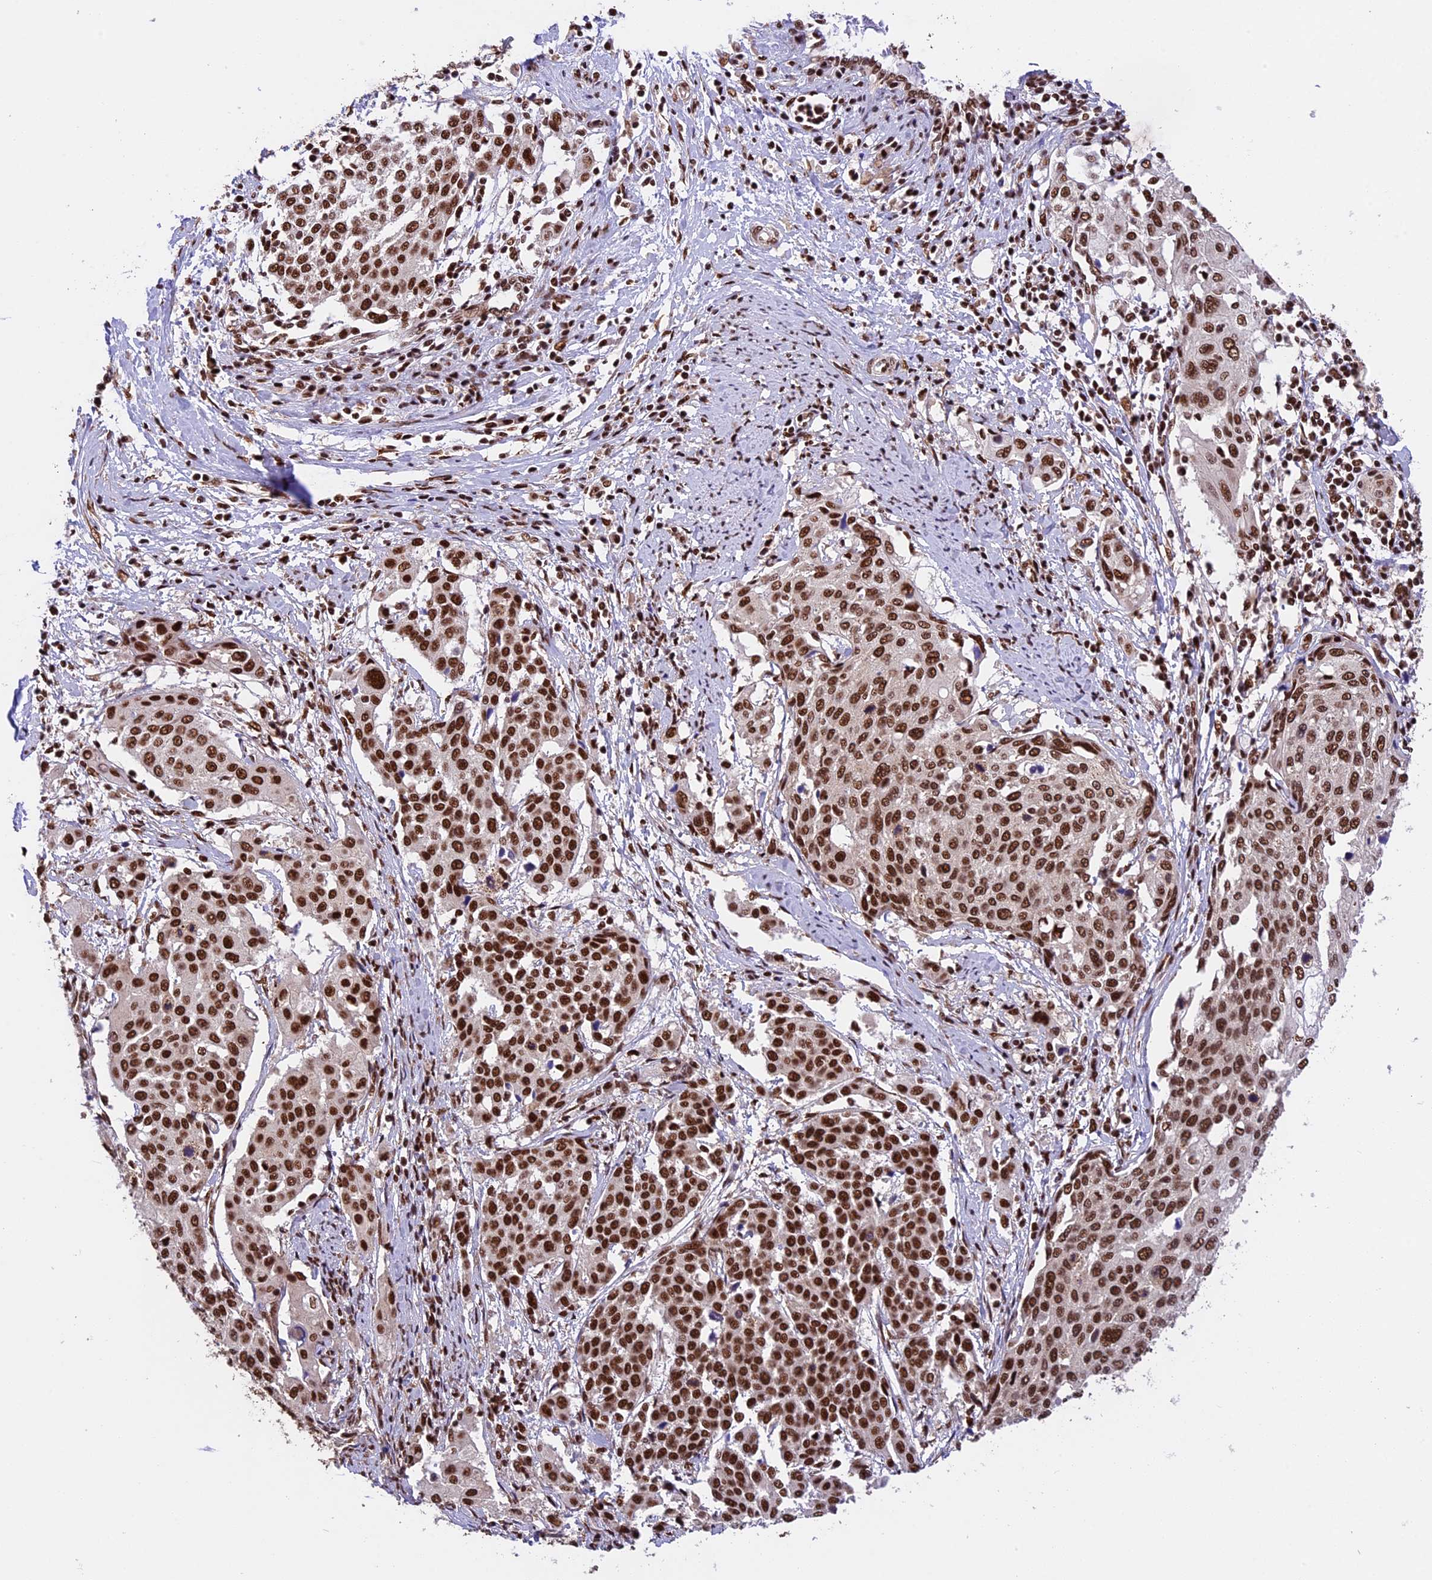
{"staining": {"intensity": "strong", "quantity": ">75%", "location": "nuclear"}, "tissue": "cervical cancer", "cell_type": "Tumor cells", "image_type": "cancer", "snomed": [{"axis": "morphology", "description": "Squamous cell carcinoma, NOS"}, {"axis": "topography", "description": "Cervix"}], "caption": "Immunohistochemistry (IHC) micrograph of squamous cell carcinoma (cervical) stained for a protein (brown), which shows high levels of strong nuclear positivity in about >75% of tumor cells.", "gene": "RAMAC", "patient": {"sex": "female", "age": 44}}